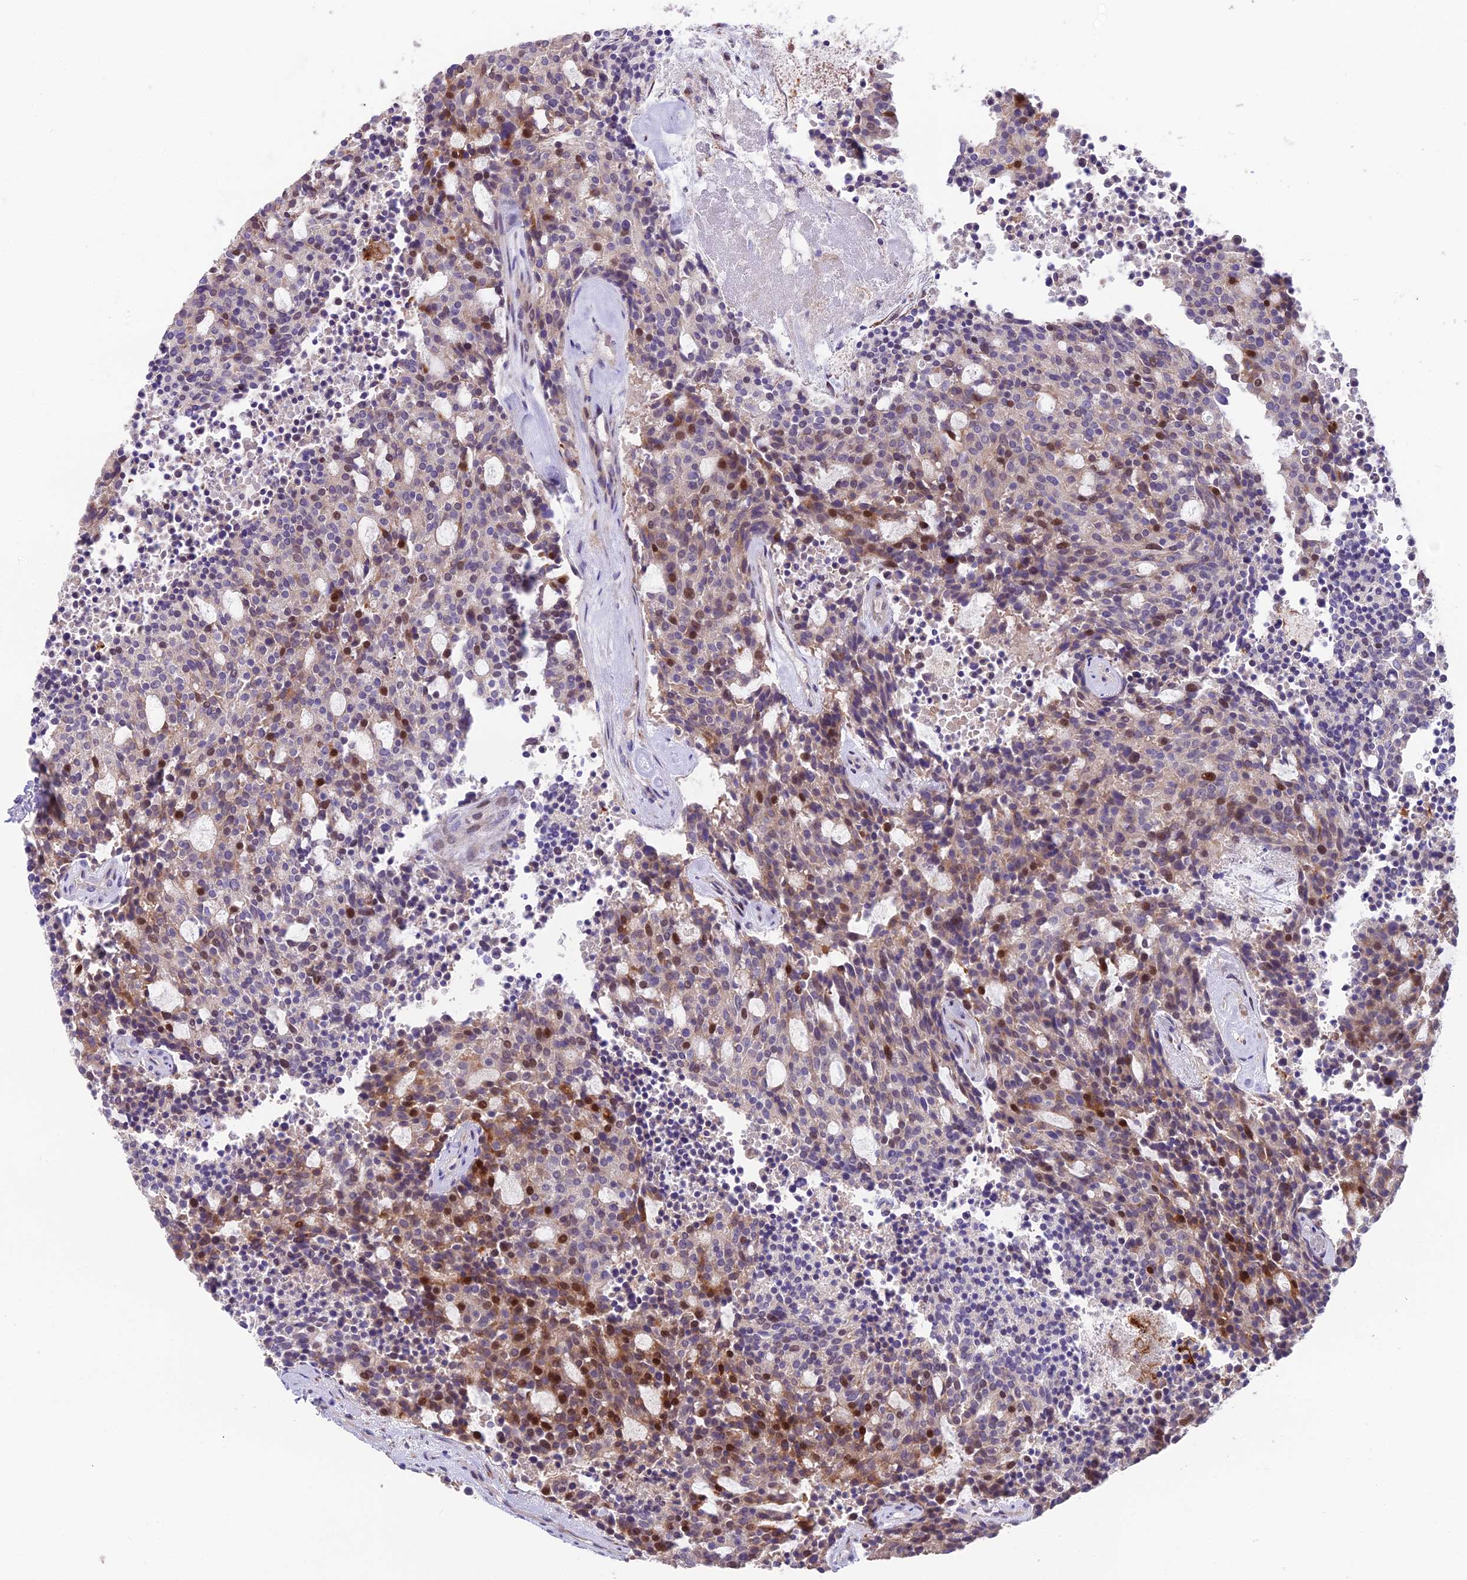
{"staining": {"intensity": "strong", "quantity": "<25%", "location": "cytoplasmic/membranous,nuclear"}, "tissue": "carcinoid", "cell_type": "Tumor cells", "image_type": "cancer", "snomed": [{"axis": "morphology", "description": "Carcinoid, malignant, NOS"}, {"axis": "topography", "description": "Pancreas"}], "caption": "Immunohistochemistry staining of carcinoid, which displays medium levels of strong cytoplasmic/membranous and nuclear positivity in approximately <25% of tumor cells indicating strong cytoplasmic/membranous and nuclear protein positivity. The staining was performed using DAB (3,3'-diaminobenzidine) (brown) for protein detection and nuclei were counterstained in hematoxylin (blue).", "gene": "PUS10", "patient": {"sex": "female", "age": 54}}